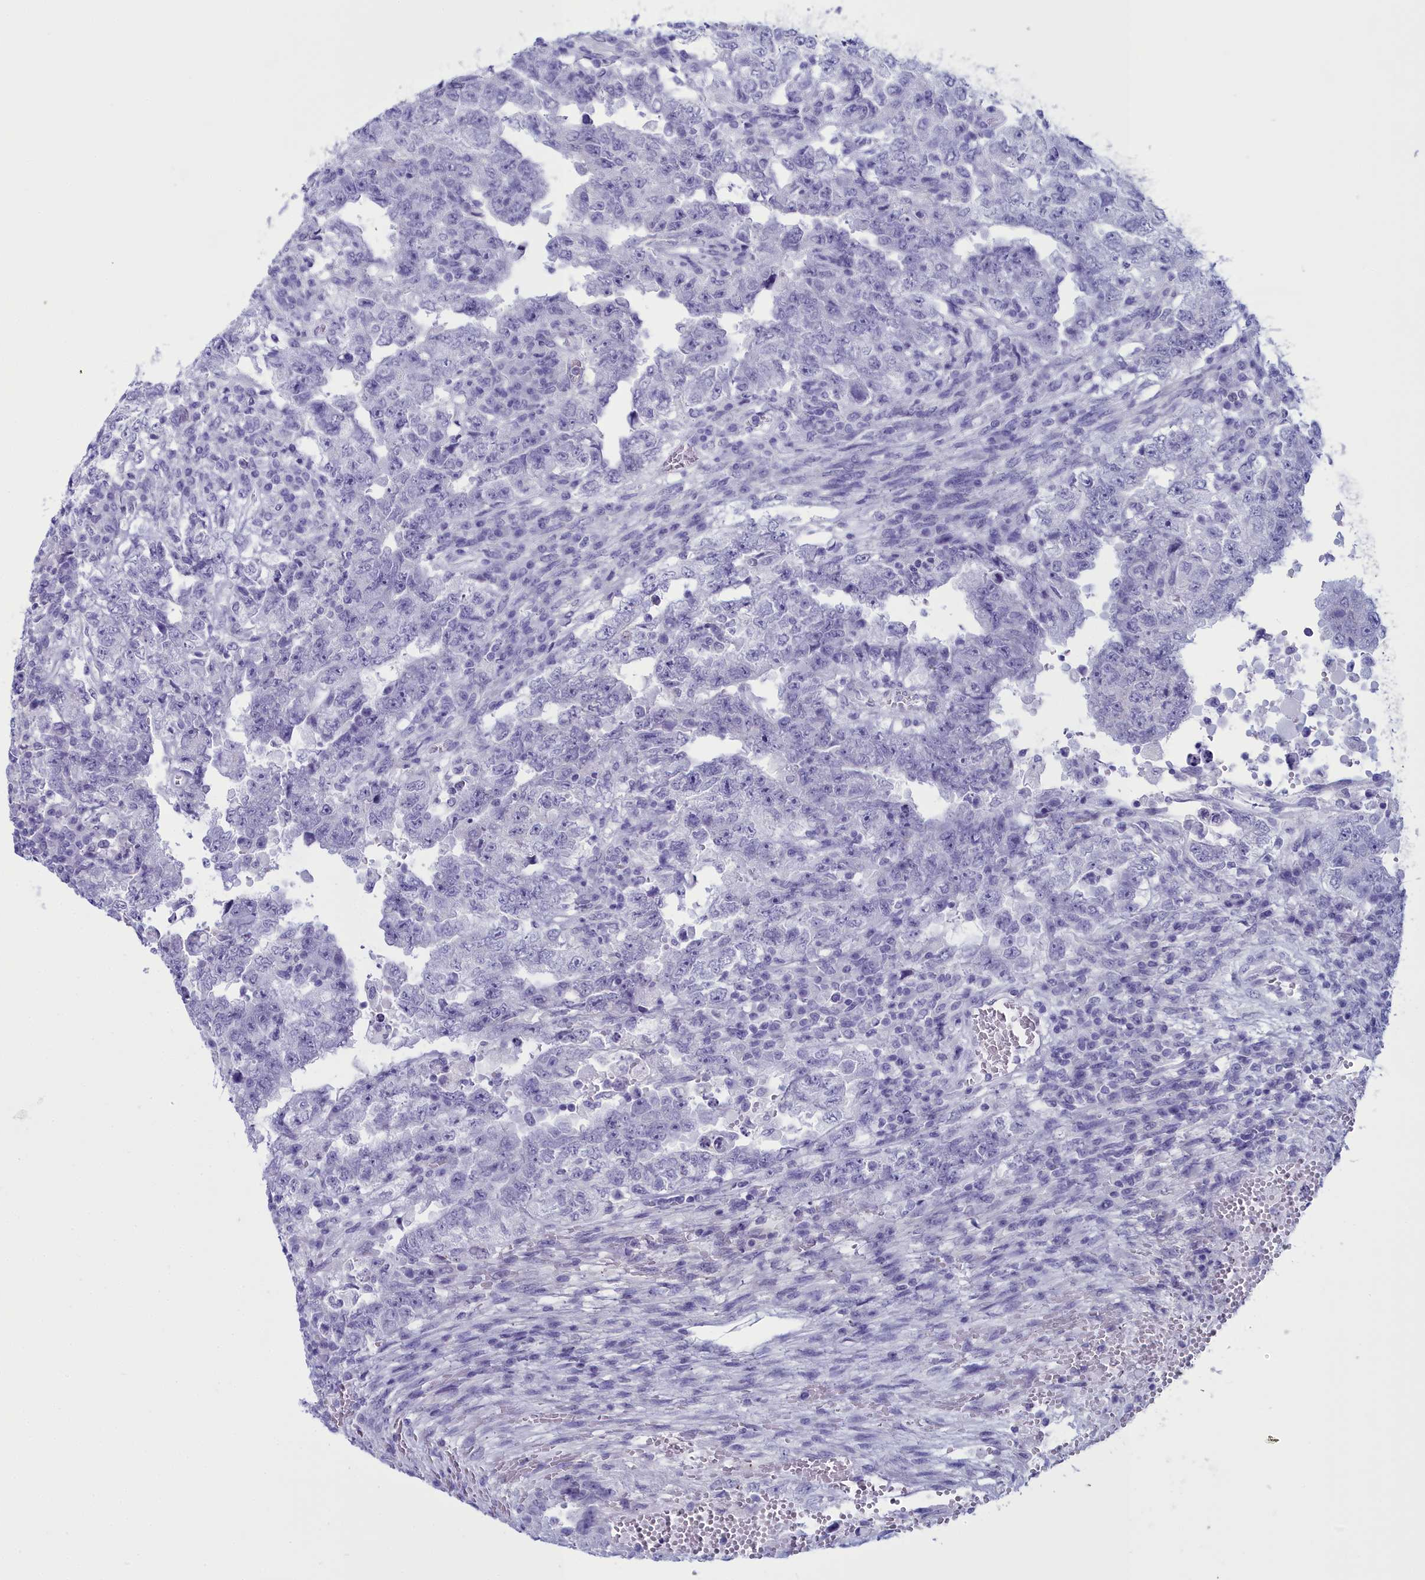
{"staining": {"intensity": "negative", "quantity": "none", "location": "none"}, "tissue": "testis cancer", "cell_type": "Tumor cells", "image_type": "cancer", "snomed": [{"axis": "morphology", "description": "Carcinoma, Embryonal, NOS"}, {"axis": "topography", "description": "Testis"}], "caption": "High power microscopy histopathology image of an IHC image of testis cancer, revealing no significant positivity in tumor cells.", "gene": "MAP6", "patient": {"sex": "male", "age": 26}}